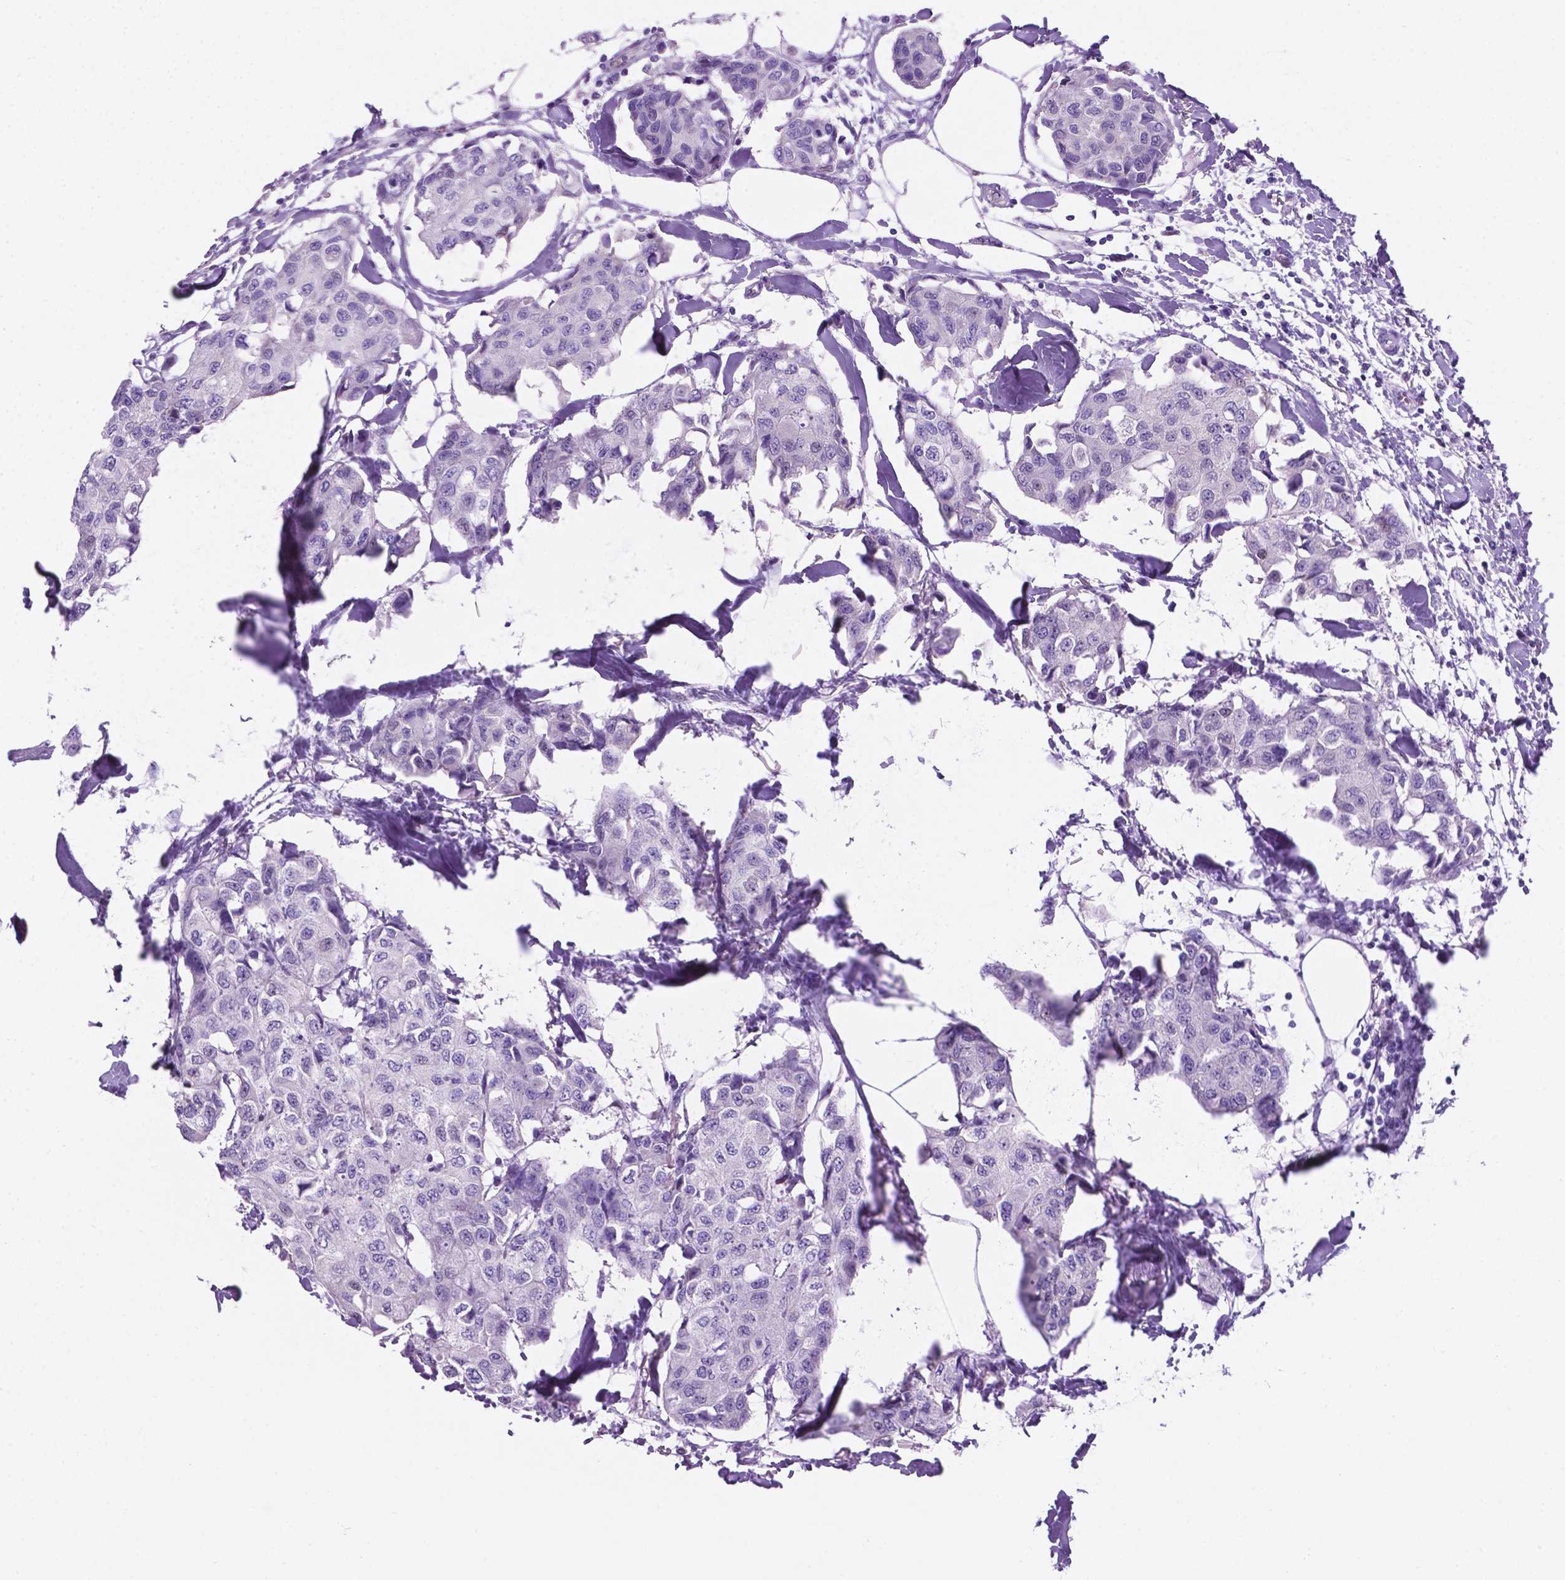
{"staining": {"intensity": "negative", "quantity": "none", "location": "none"}, "tissue": "breast cancer", "cell_type": "Tumor cells", "image_type": "cancer", "snomed": [{"axis": "morphology", "description": "Duct carcinoma"}, {"axis": "topography", "description": "Breast"}], "caption": "DAB immunohistochemical staining of human breast invasive ductal carcinoma shows no significant staining in tumor cells.", "gene": "TMEM210", "patient": {"sex": "female", "age": 80}}